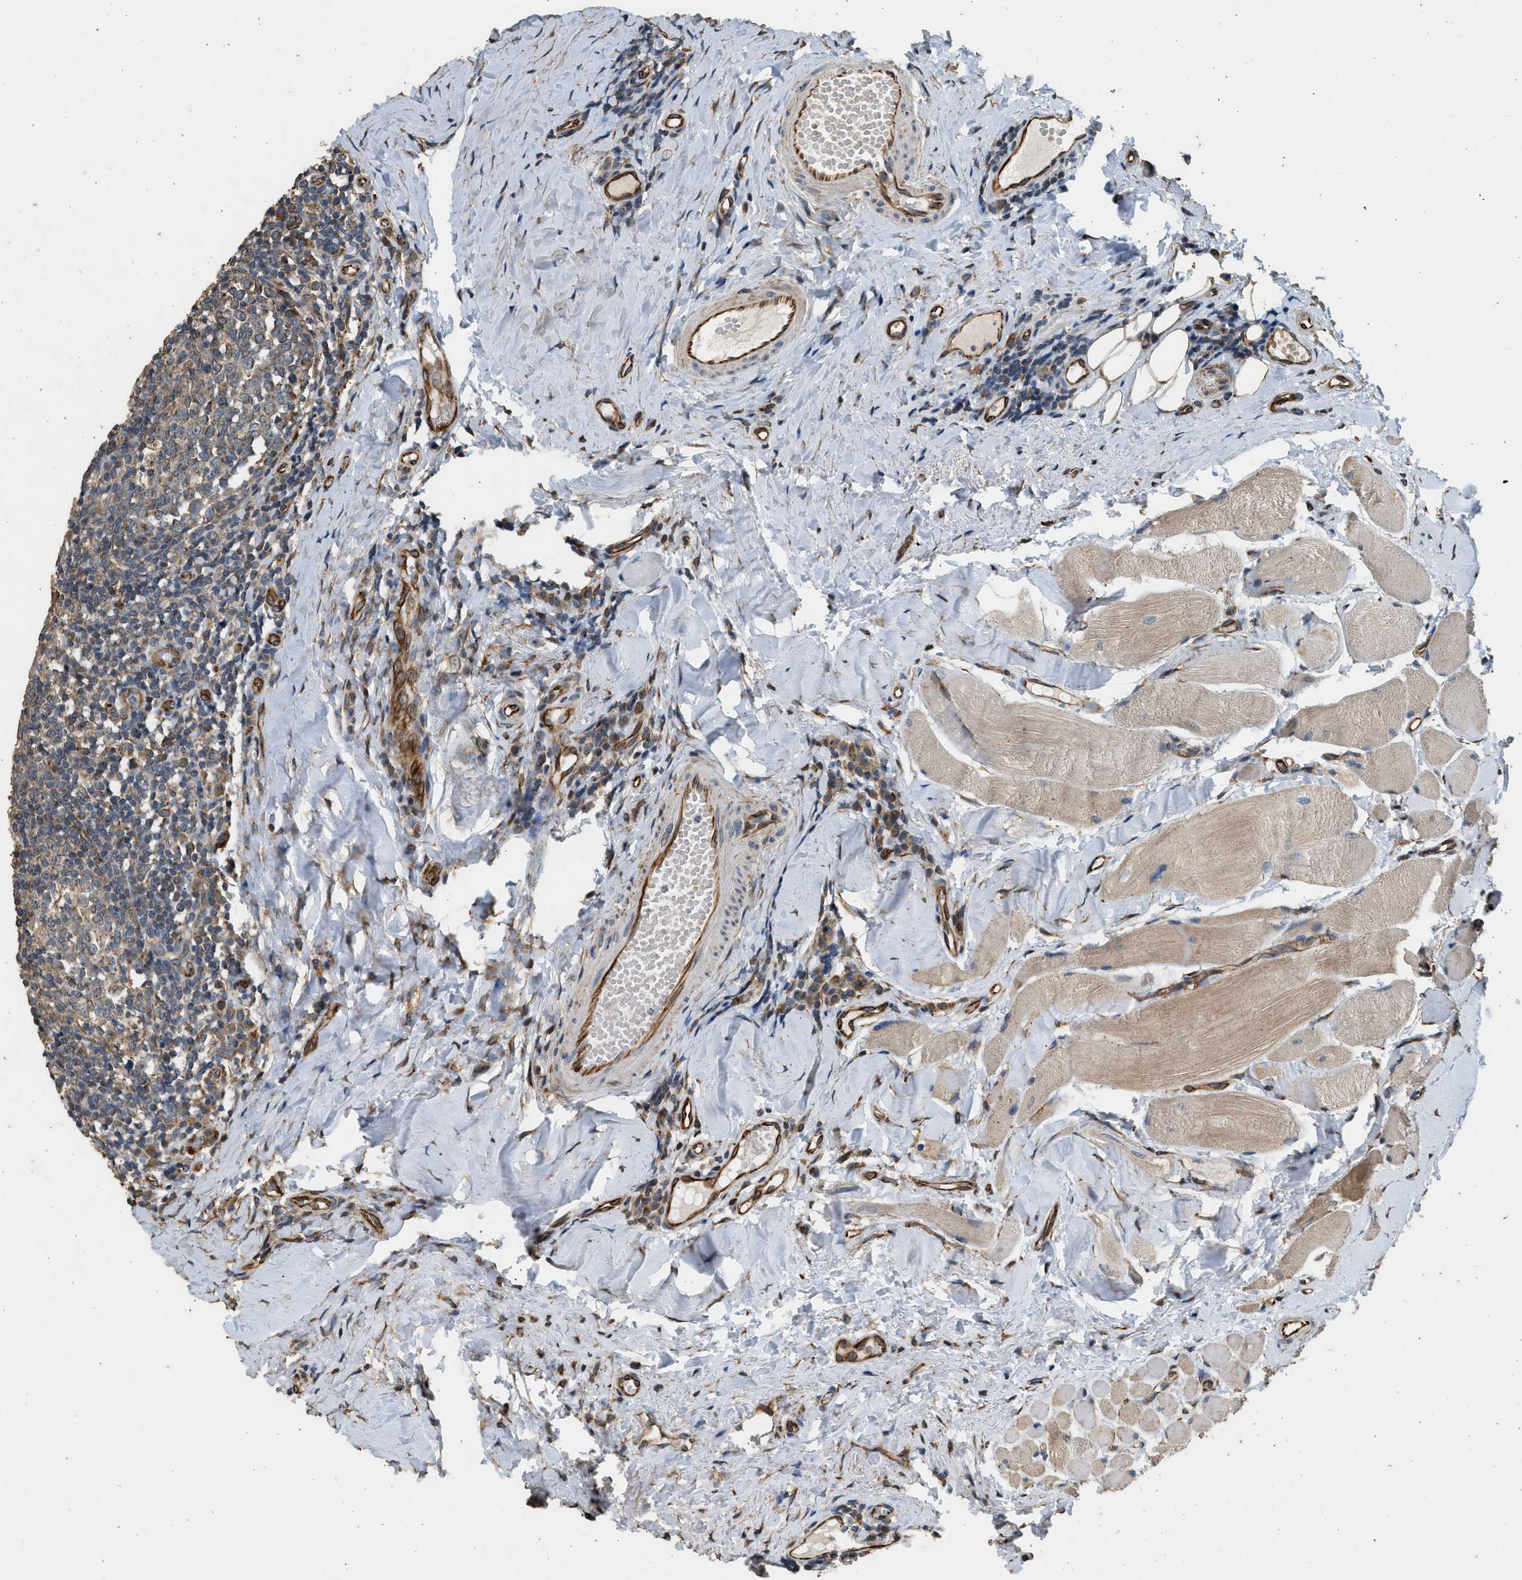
{"staining": {"intensity": "weak", "quantity": "25%-75%", "location": "cytoplasmic/membranous"}, "tissue": "tonsil", "cell_type": "Germinal center cells", "image_type": "normal", "snomed": [{"axis": "morphology", "description": "Normal tissue, NOS"}, {"axis": "topography", "description": "Tonsil"}], "caption": "A high-resolution micrograph shows IHC staining of normal tonsil, which shows weak cytoplasmic/membranous expression in about 25%-75% of germinal center cells. The staining was performed using DAB, with brown indicating positive protein expression. Nuclei are stained blue with hematoxylin.", "gene": "PCLO", "patient": {"sex": "female", "age": 19}}